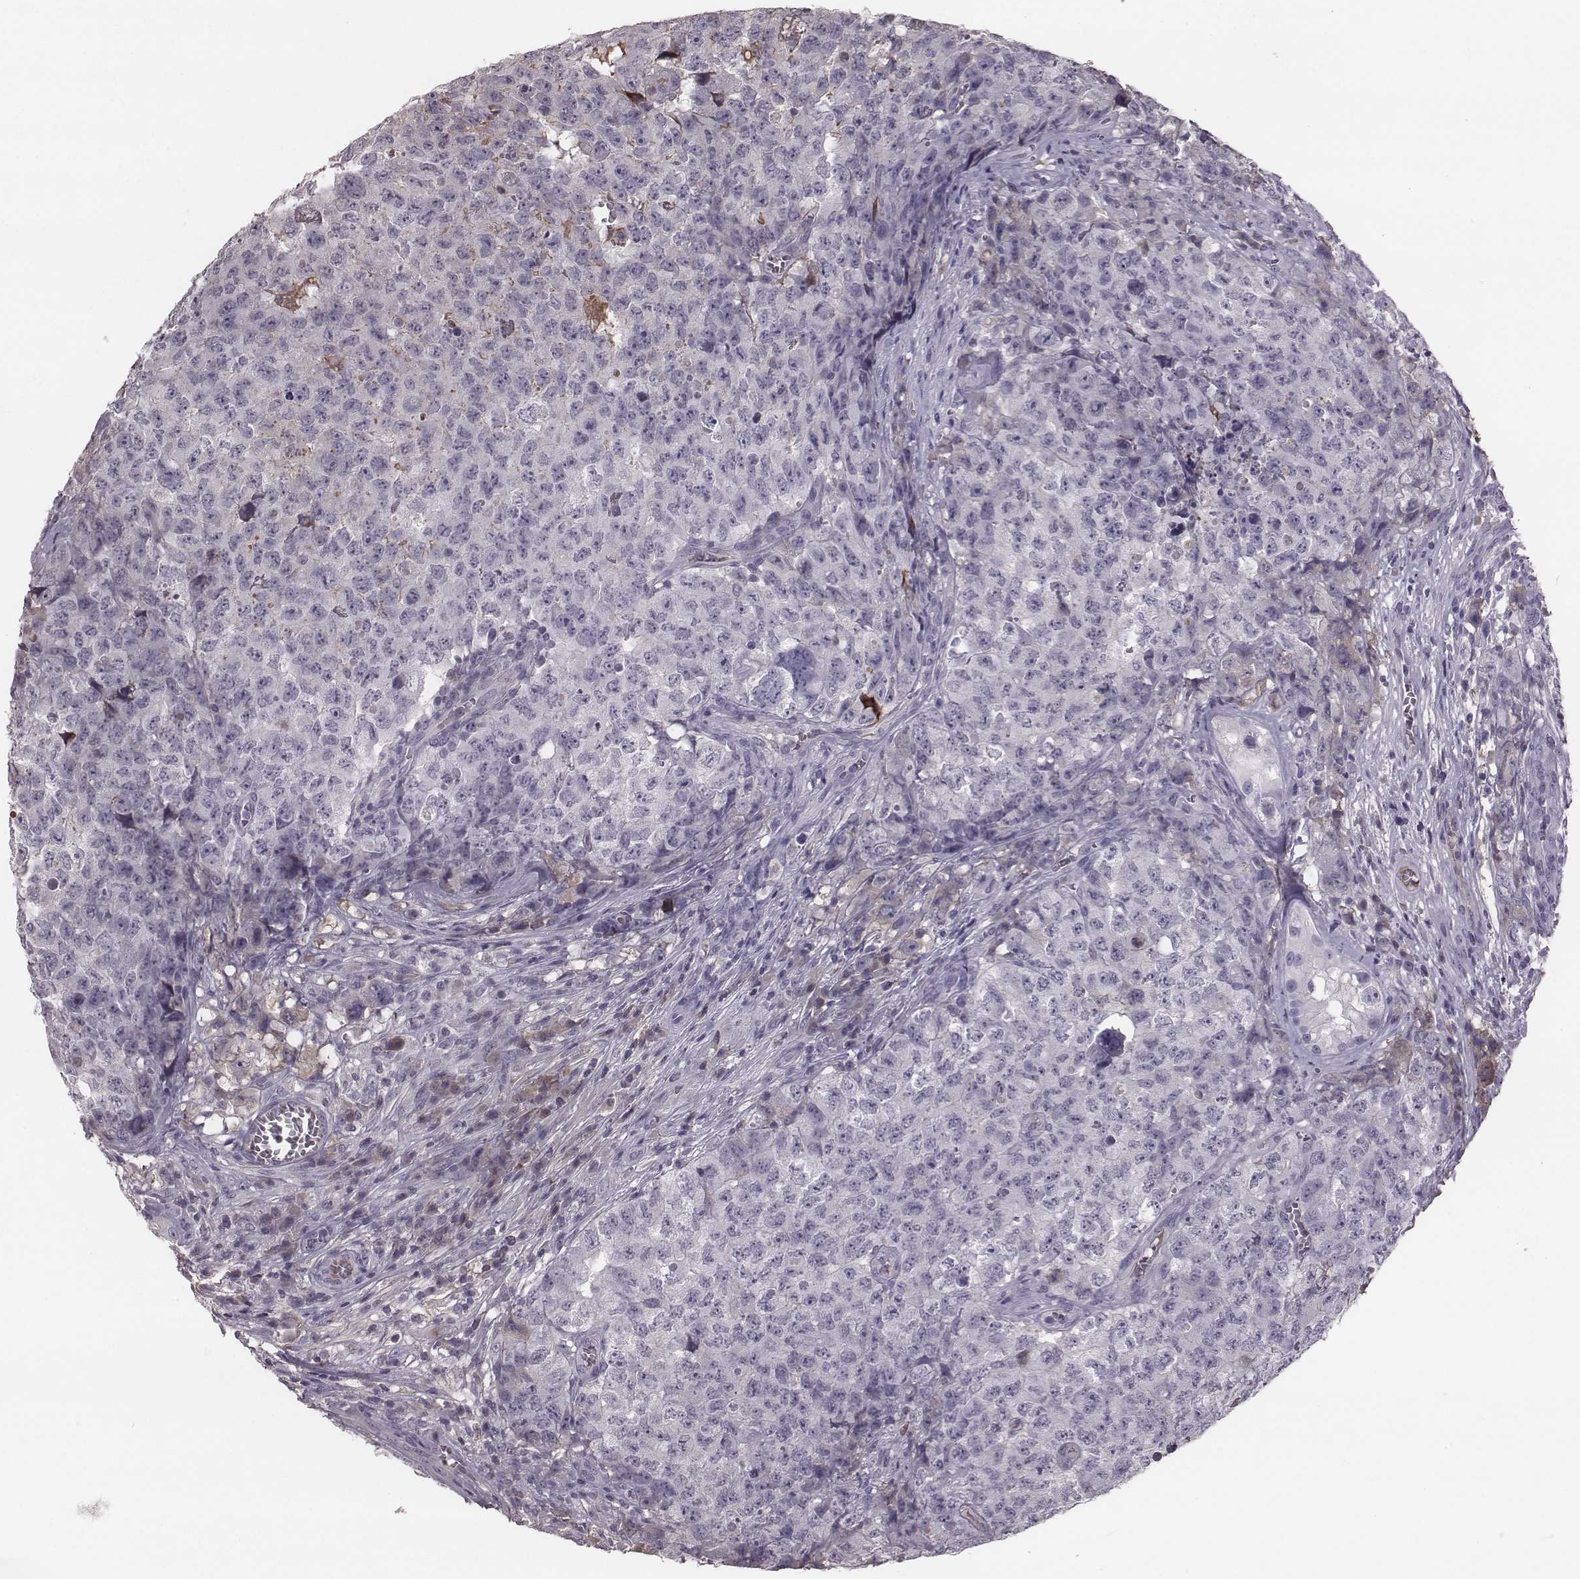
{"staining": {"intensity": "negative", "quantity": "none", "location": "none"}, "tissue": "testis cancer", "cell_type": "Tumor cells", "image_type": "cancer", "snomed": [{"axis": "morphology", "description": "Carcinoma, Embryonal, NOS"}, {"axis": "topography", "description": "Testis"}], "caption": "Immunohistochemical staining of testis cancer (embryonal carcinoma) shows no significant staining in tumor cells.", "gene": "SMIM24", "patient": {"sex": "male", "age": 23}}